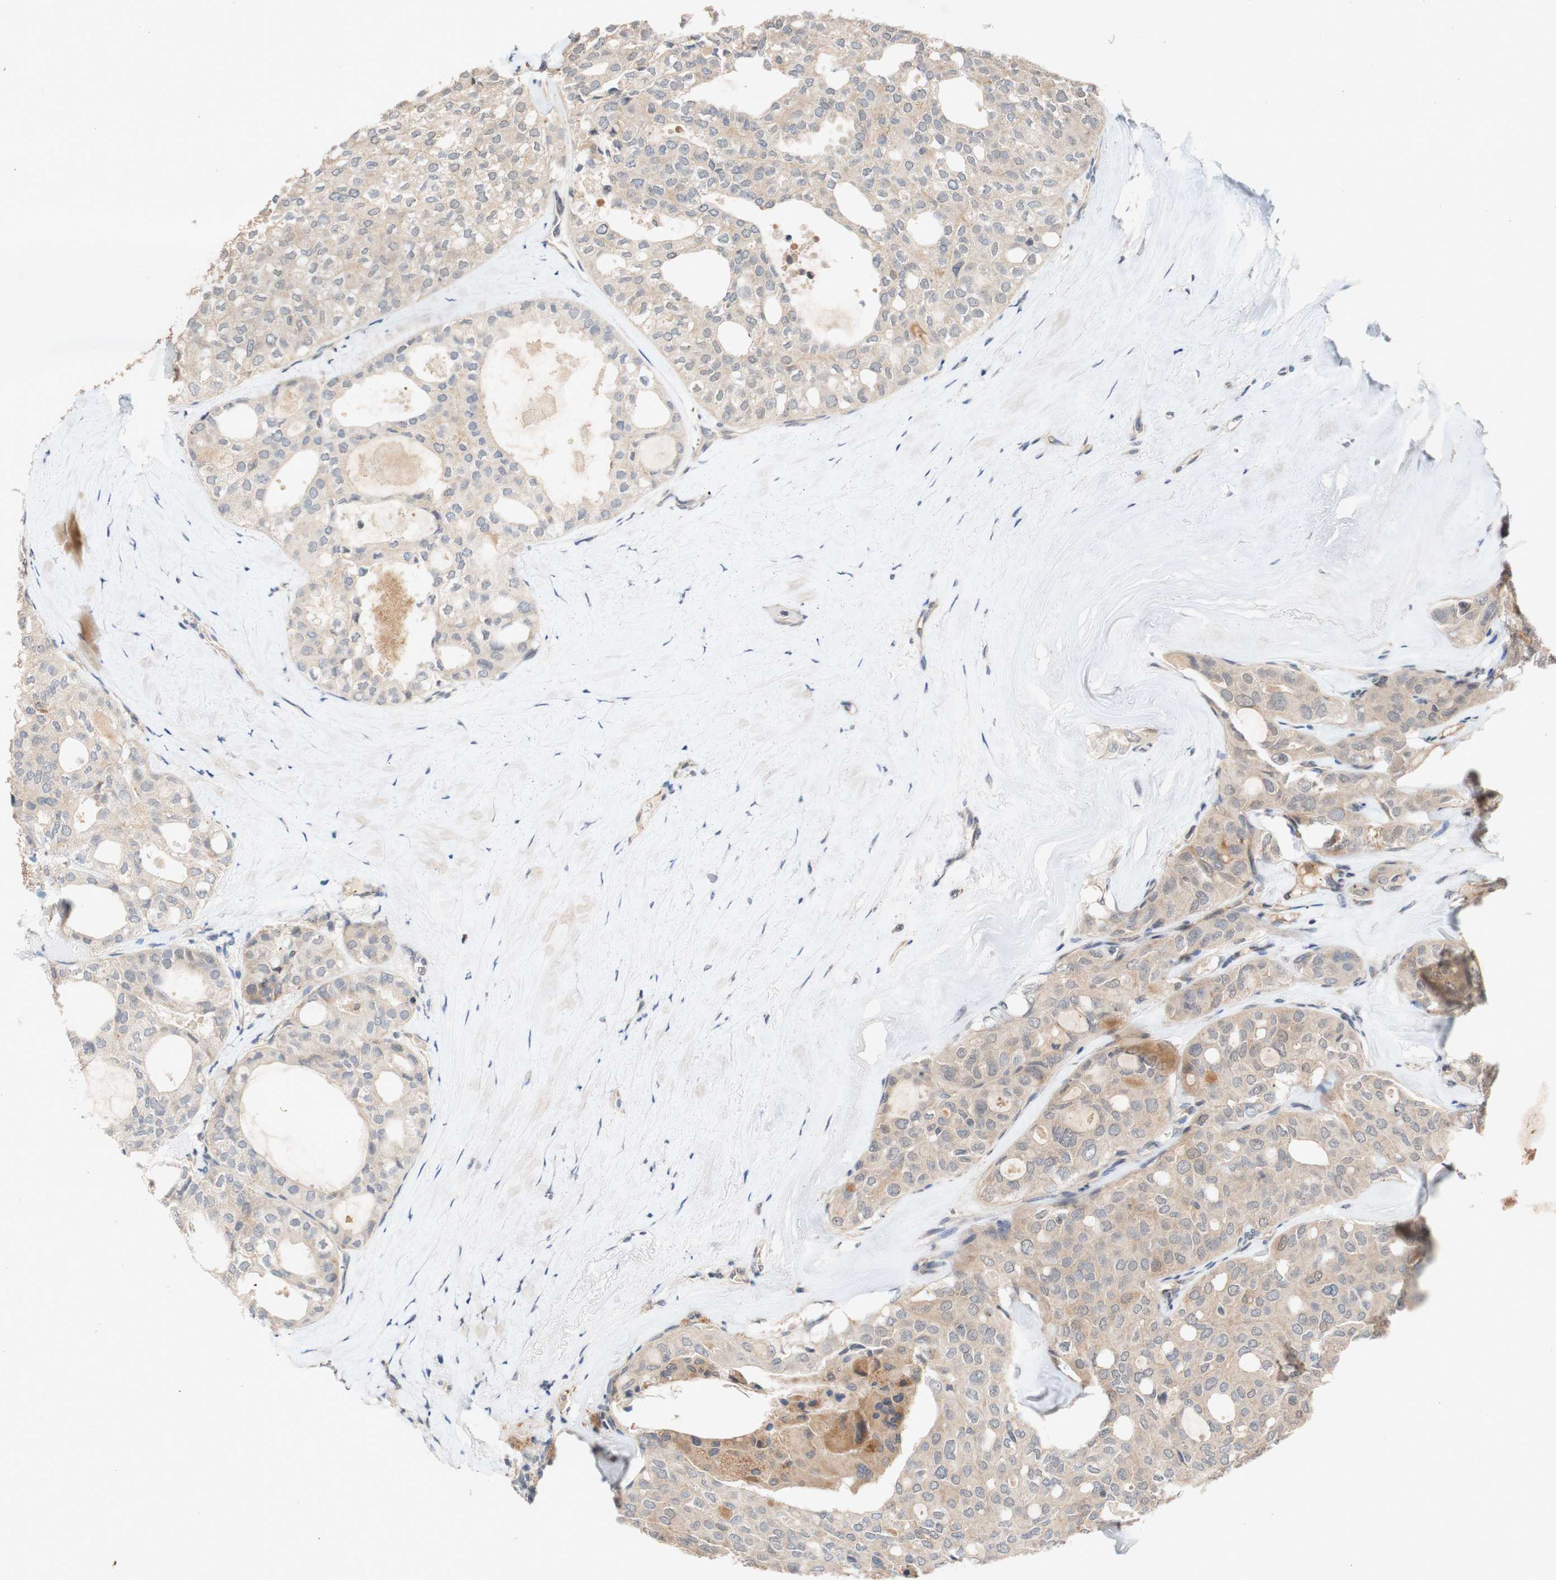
{"staining": {"intensity": "weak", "quantity": "25%-75%", "location": "cytoplasmic/membranous"}, "tissue": "thyroid cancer", "cell_type": "Tumor cells", "image_type": "cancer", "snomed": [{"axis": "morphology", "description": "Follicular adenoma carcinoma, NOS"}, {"axis": "topography", "description": "Thyroid gland"}], "caption": "Brown immunohistochemical staining in thyroid follicular adenoma carcinoma exhibits weak cytoplasmic/membranous staining in about 25%-75% of tumor cells. (brown staining indicates protein expression, while blue staining denotes nuclei).", "gene": "PIN1", "patient": {"sex": "male", "age": 75}}